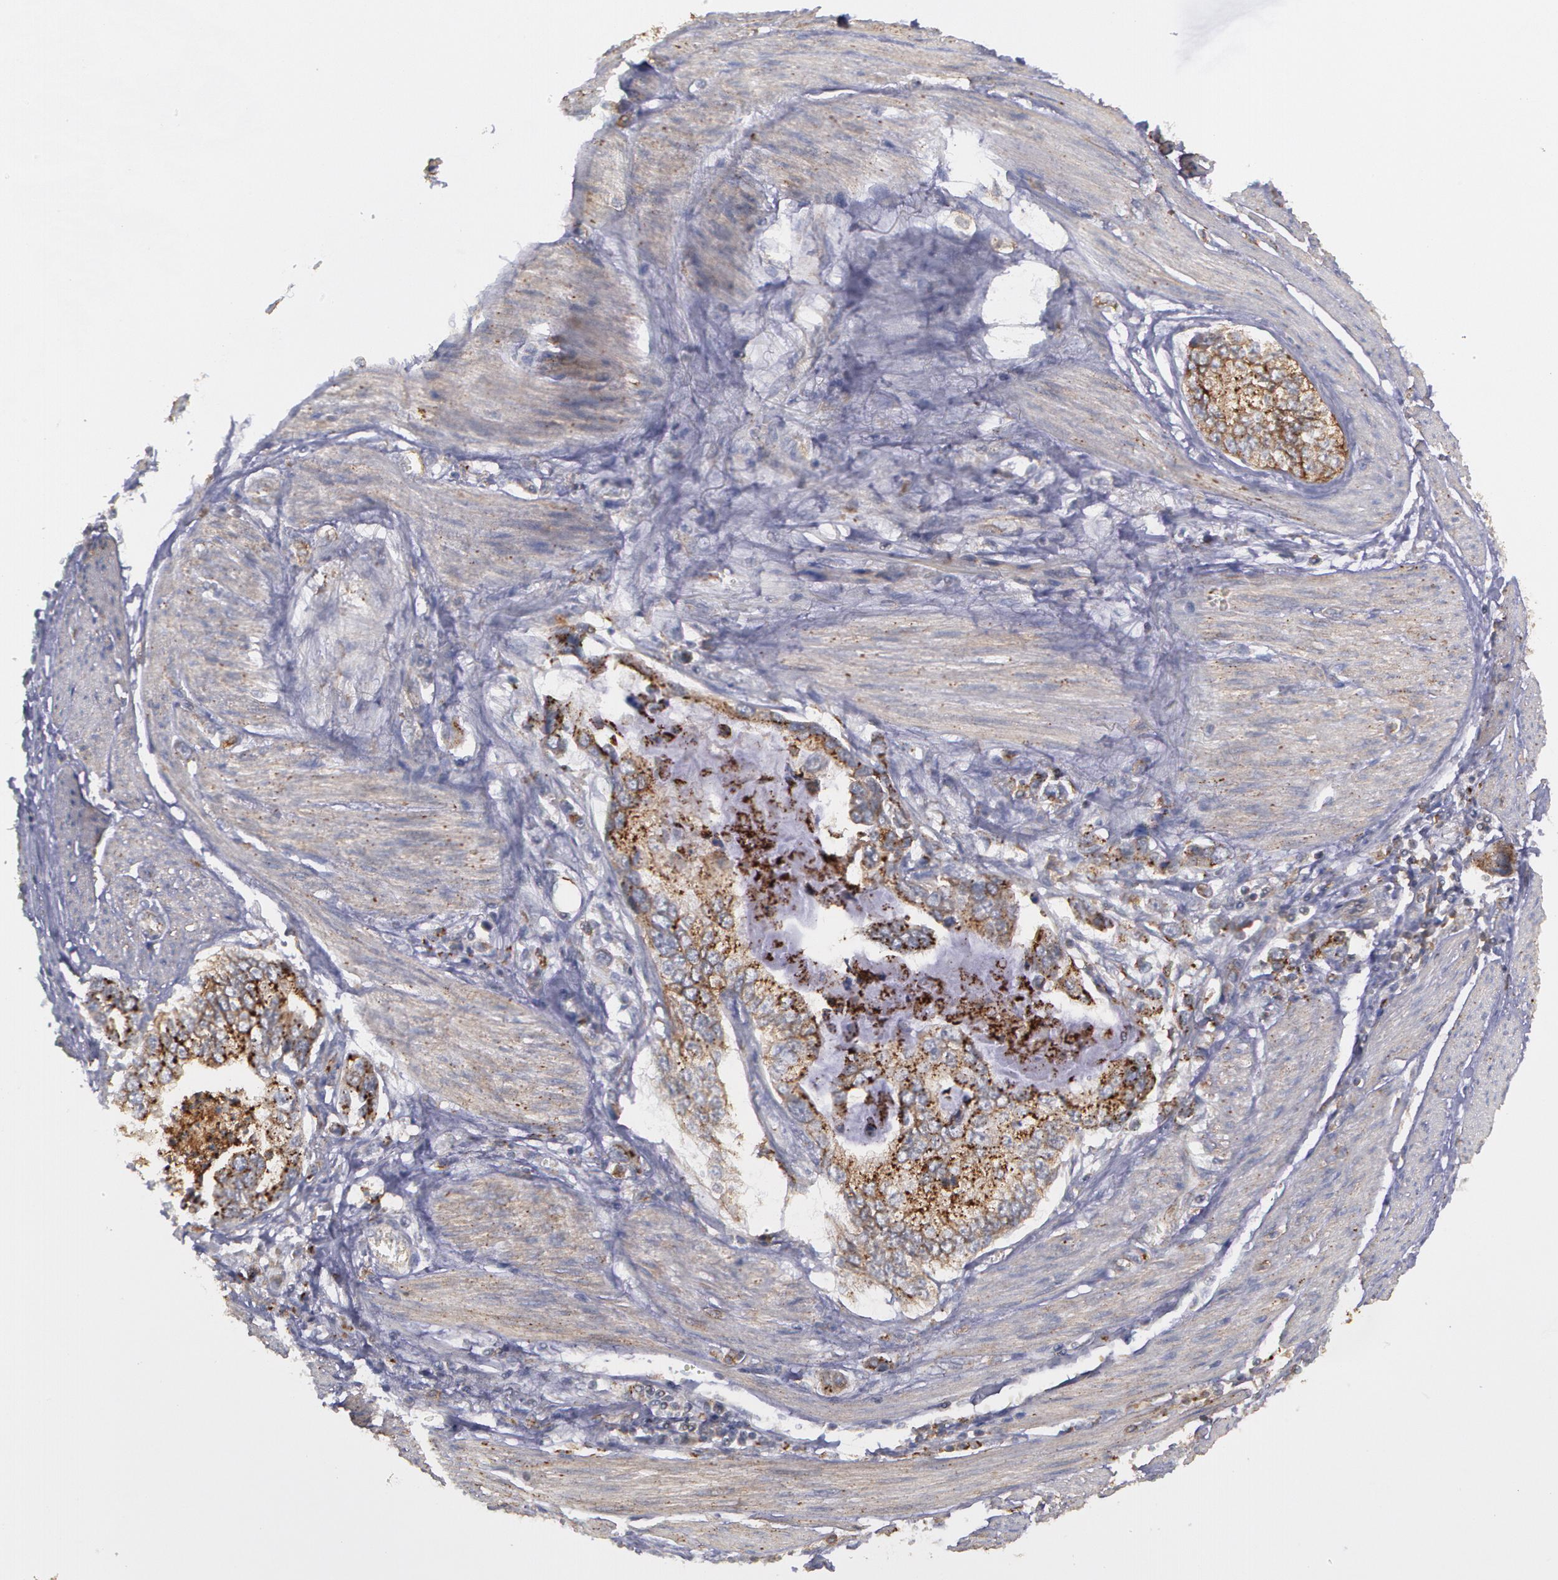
{"staining": {"intensity": "moderate", "quantity": ">75%", "location": "cytoplasmic/membranous"}, "tissue": "stomach cancer", "cell_type": "Tumor cells", "image_type": "cancer", "snomed": [{"axis": "morphology", "description": "Adenocarcinoma, NOS"}, {"axis": "topography", "description": "Pancreas"}, {"axis": "topography", "description": "Stomach, upper"}], "caption": "High-power microscopy captured an immunohistochemistry image of adenocarcinoma (stomach), revealing moderate cytoplasmic/membranous positivity in about >75% of tumor cells. The staining was performed using DAB (3,3'-diaminobenzidine), with brown indicating positive protein expression. Nuclei are stained blue with hematoxylin.", "gene": "FLOT2", "patient": {"sex": "male", "age": 77}}